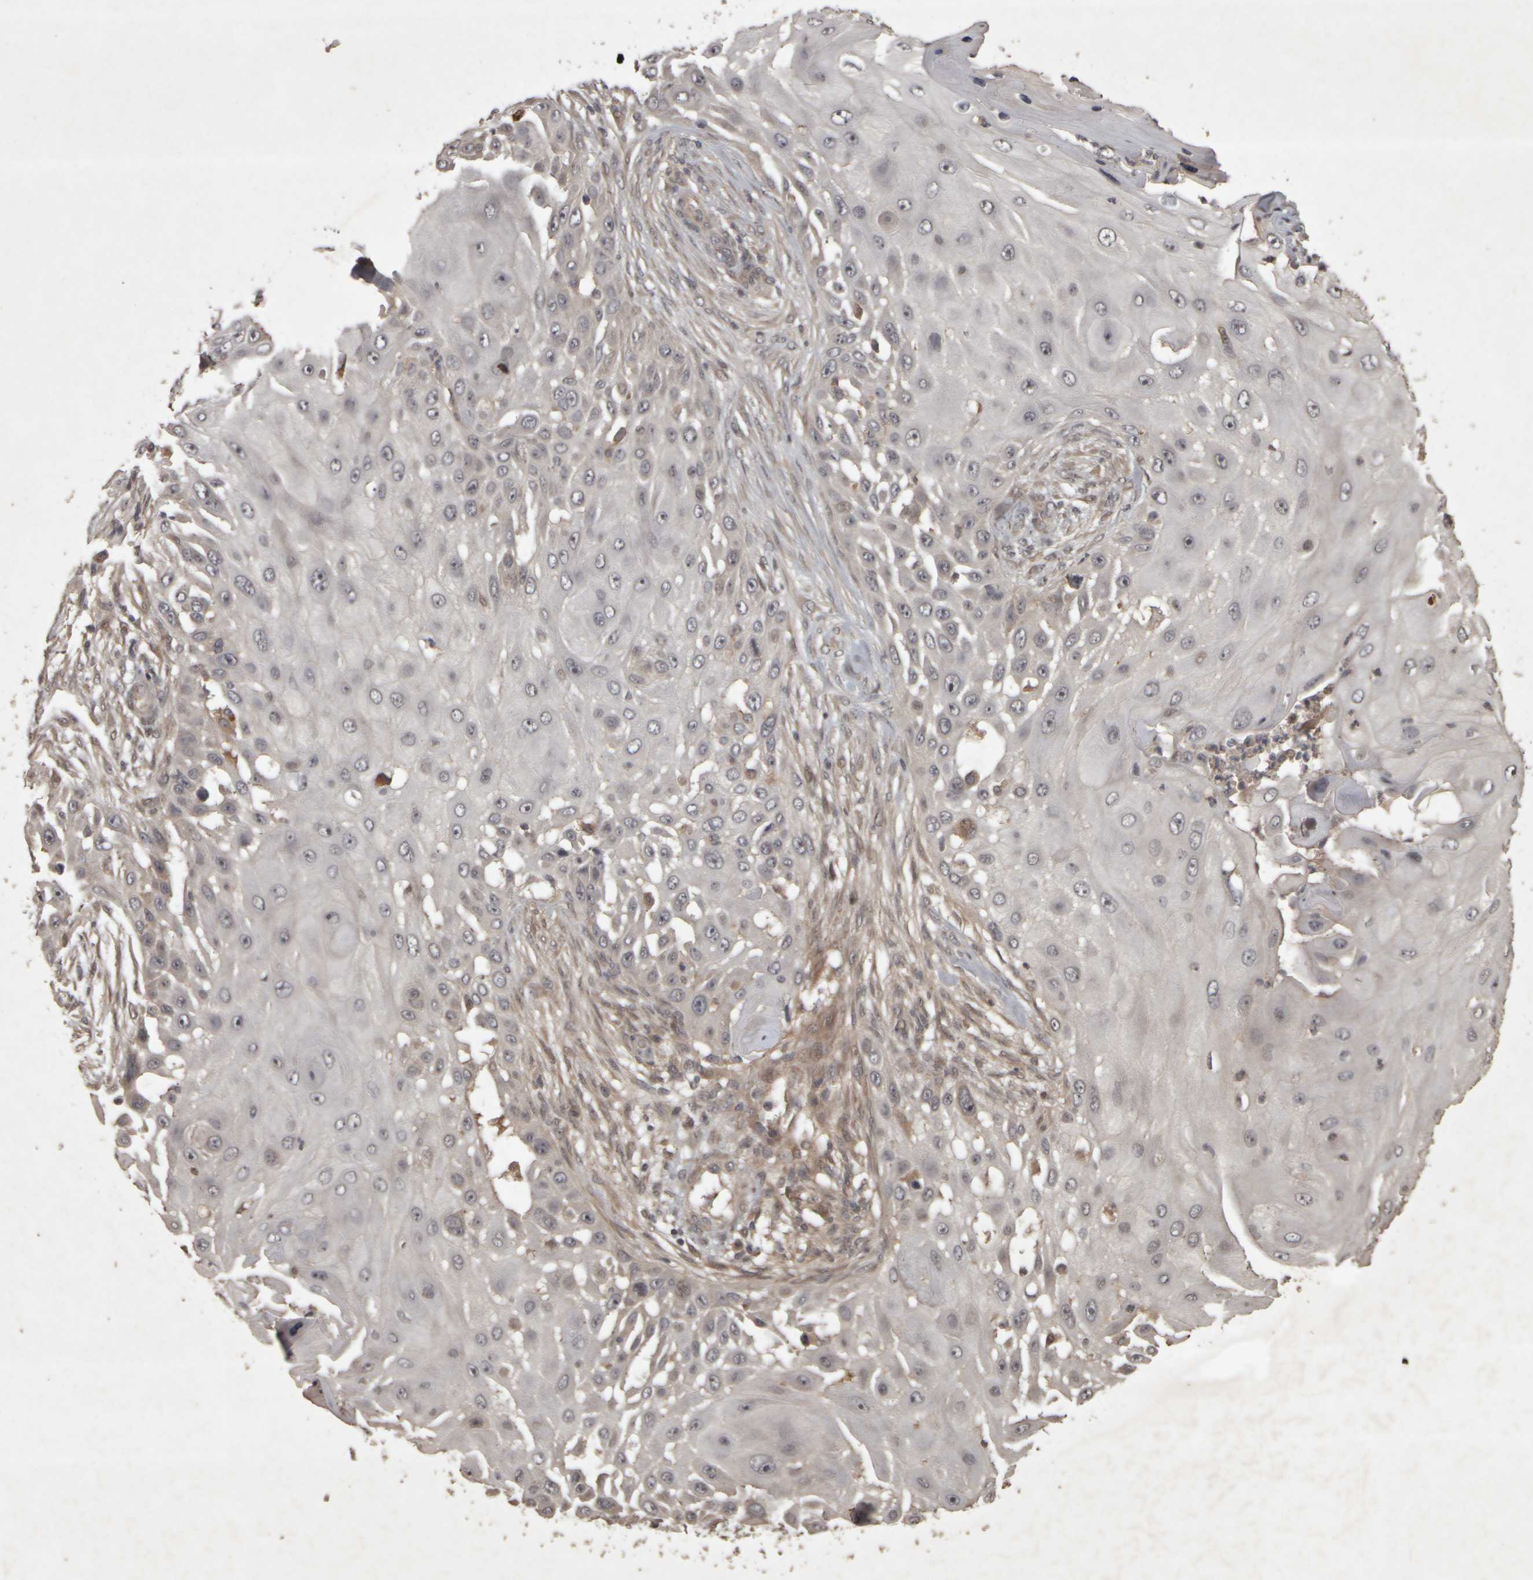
{"staining": {"intensity": "moderate", "quantity": "<25%", "location": "cytoplasmic/membranous"}, "tissue": "skin cancer", "cell_type": "Tumor cells", "image_type": "cancer", "snomed": [{"axis": "morphology", "description": "Squamous cell carcinoma, NOS"}, {"axis": "topography", "description": "Skin"}], "caption": "This histopathology image demonstrates immunohistochemistry staining of human skin squamous cell carcinoma, with low moderate cytoplasmic/membranous staining in about <25% of tumor cells.", "gene": "ACO1", "patient": {"sex": "female", "age": 44}}